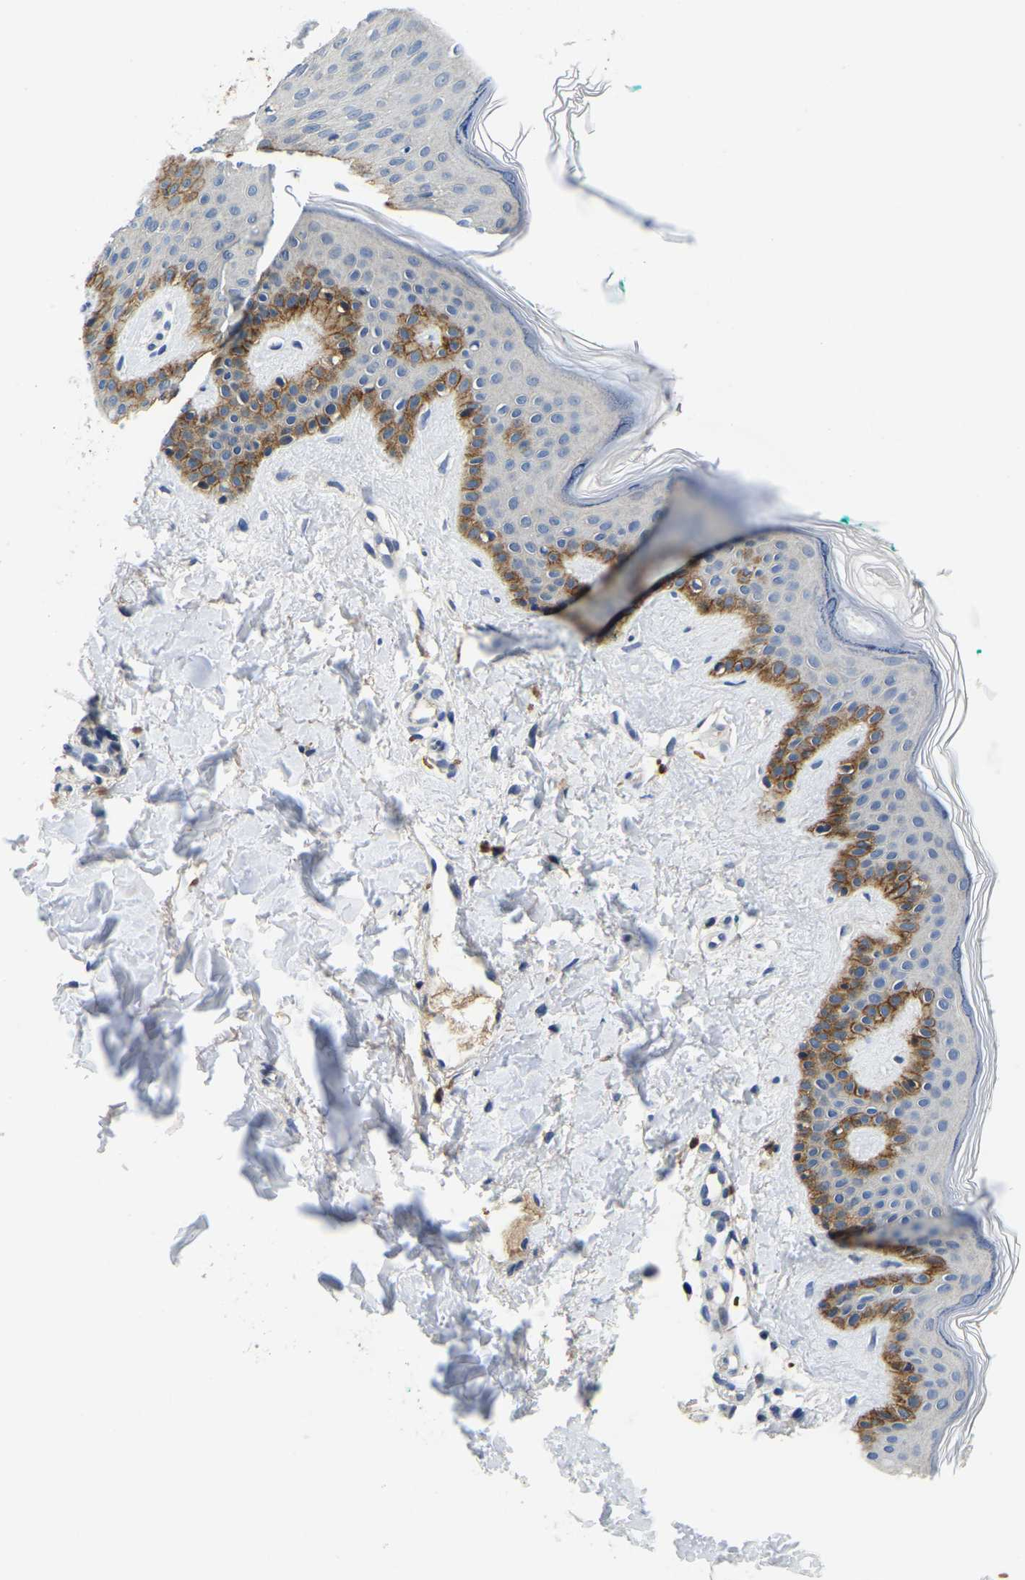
{"staining": {"intensity": "weak", "quantity": "25%-75%", "location": "cytoplasmic/membranous"}, "tissue": "skin", "cell_type": "Fibroblasts", "image_type": "normal", "snomed": [{"axis": "morphology", "description": "Normal tissue, NOS"}, {"axis": "topography", "description": "Skin"}], "caption": "Protein analysis of normal skin shows weak cytoplasmic/membranous positivity in about 25%-75% of fibroblasts. The staining was performed using DAB (3,3'-diaminobenzidine), with brown indicating positive protein expression. Nuclei are stained blue with hematoxylin.", "gene": "ITGA2", "patient": {"sex": "male", "age": 30}}